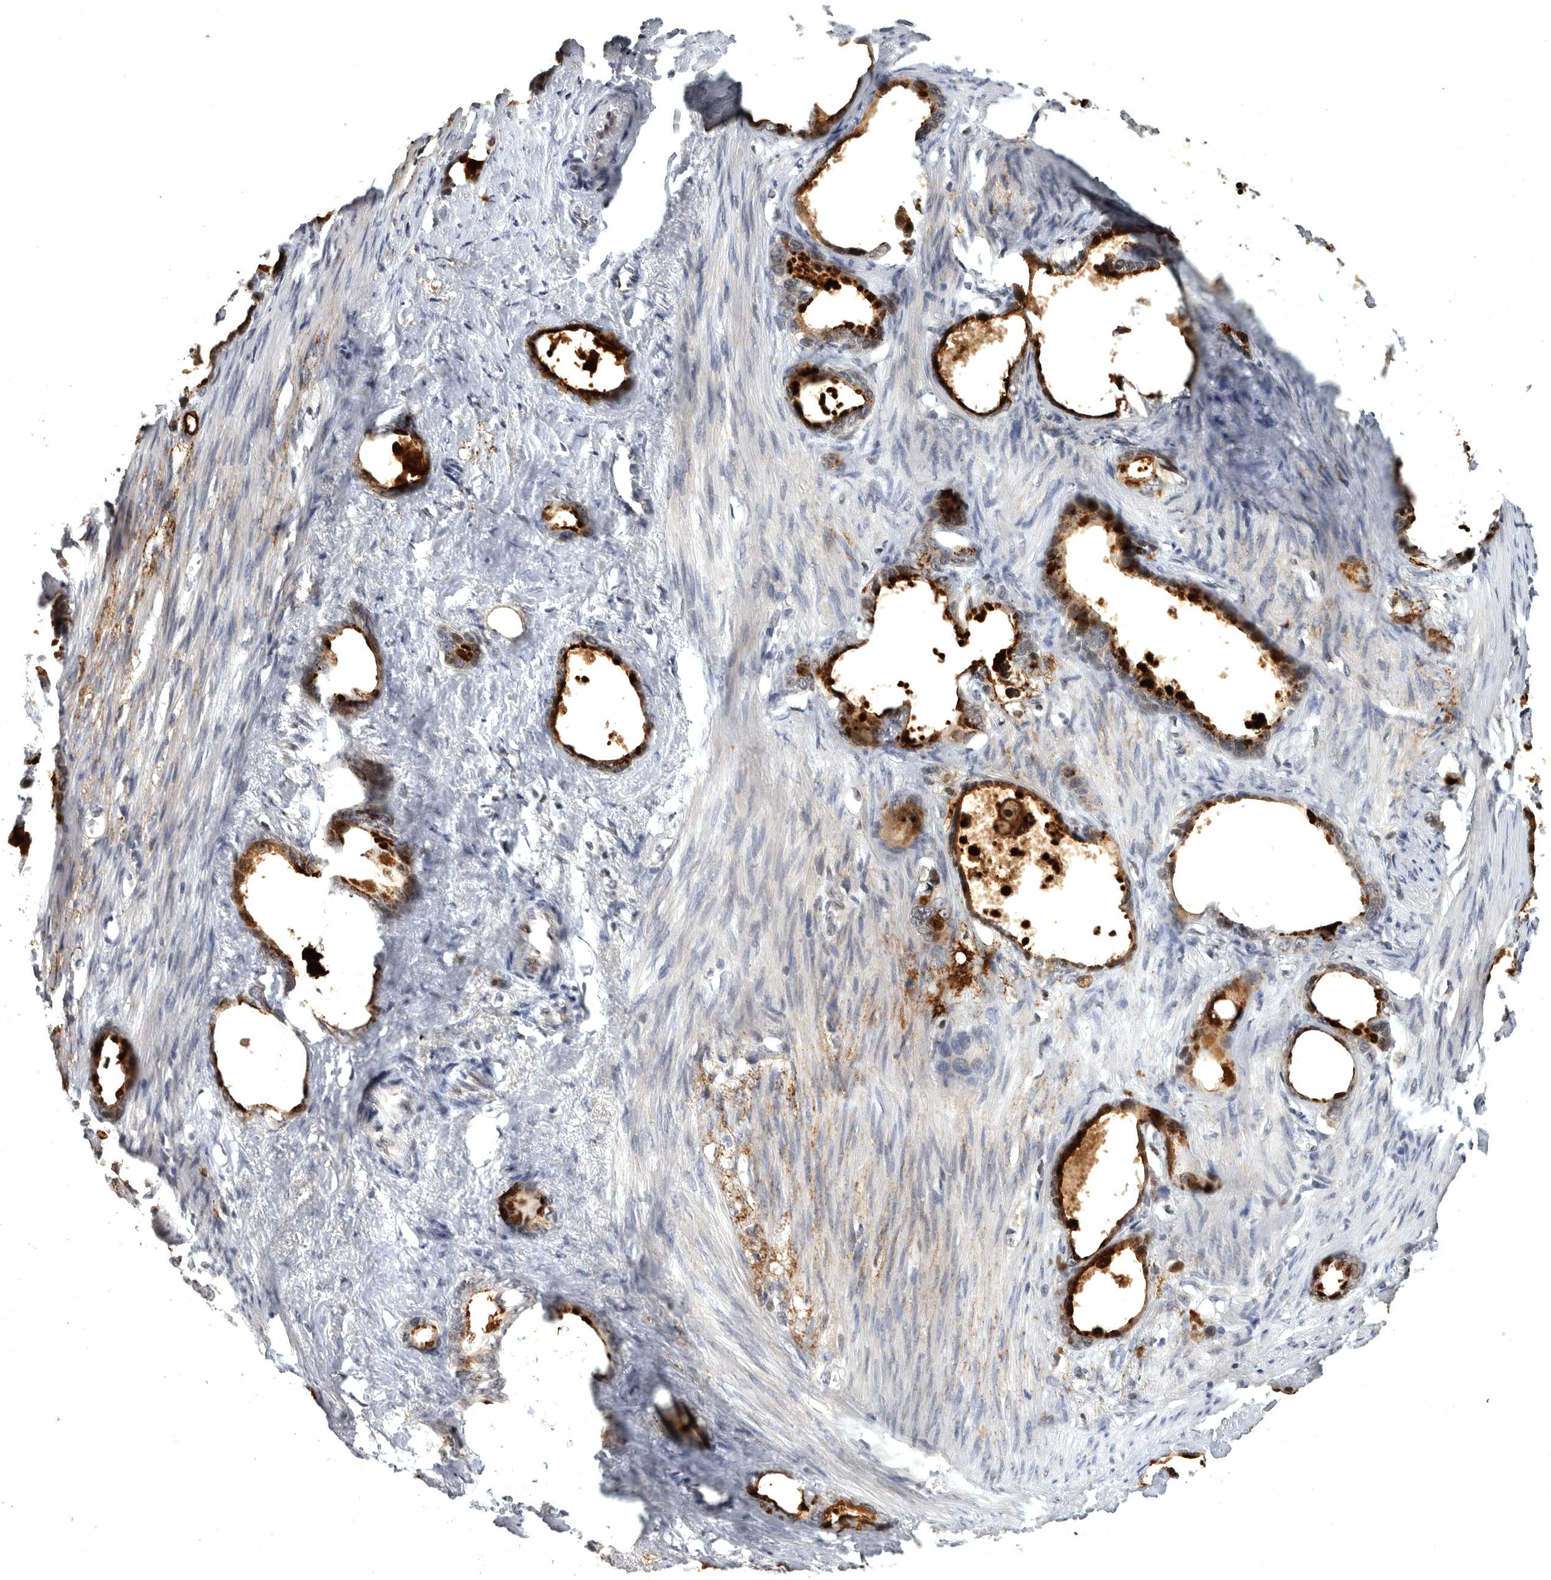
{"staining": {"intensity": "strong", "quantity": "25%-75%", "location": "cytoplasmic/membranous"}, "tissue": "stomach cancer", "cell_type": "Tumor cells", "image_type": "cancer", "snomed": [{"axis": "morphology", "description": "Adenocarcinoma, NOS"}, {"axis": "topography", "description": "Stomach"}], "caption": "An image of adenocarcinoma (stomach) stained for a protein demonstrates strong cytoplasmic/membranous brown staining in tumor cells. (DAB (3,3'-diaminobenzidine) IHC with brightfield microscopy, high magnification).", "gene": "MAN2A1", "patient": {"sex": "female", "age": 75}}